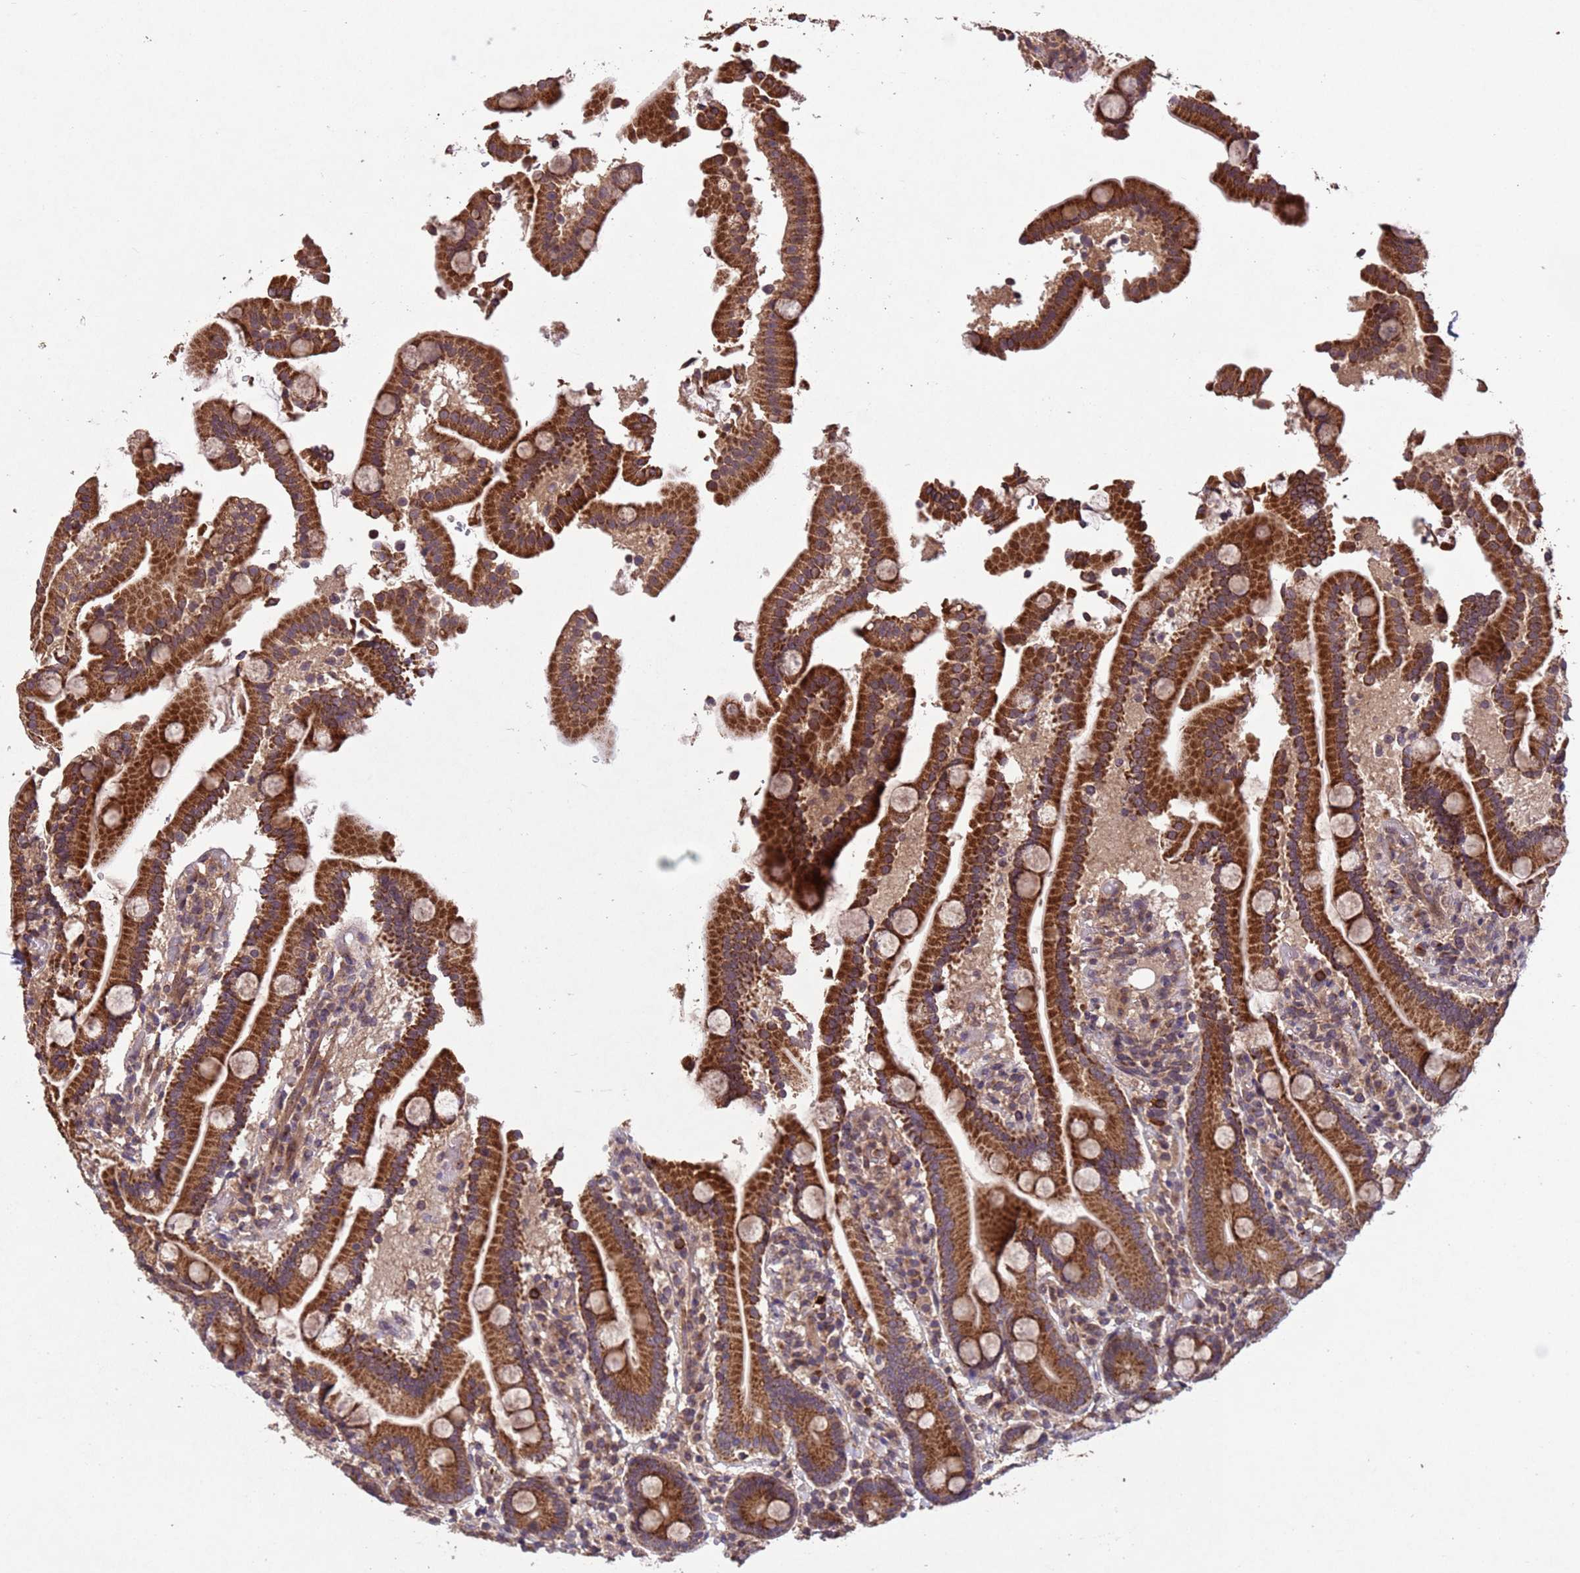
{"staining": {"intensity": "strong", "quantity": ">75%", "location": "cytoplasmic/membranous"}, "tissue": "duodenum", "cell_type": "Glandular cells", "image_type": "normal", "snomed": [{"axis": "morphology", "description": "Normal tissue, NOS"}, {"axis": "topography", "description": "Duodenum"}], "caption": "Immunohistochemical staining of benign human duodenum exhibits high levels of strong cytoplasmic/membranous staining in approximately >75% of glandular cells. (DAB (3,3'-diaminobenzidine) = brown stain, brightfield microscopy at high magnification).", "gene": "FASTKD1", "patient": {"sex": "male", "age": 55}}